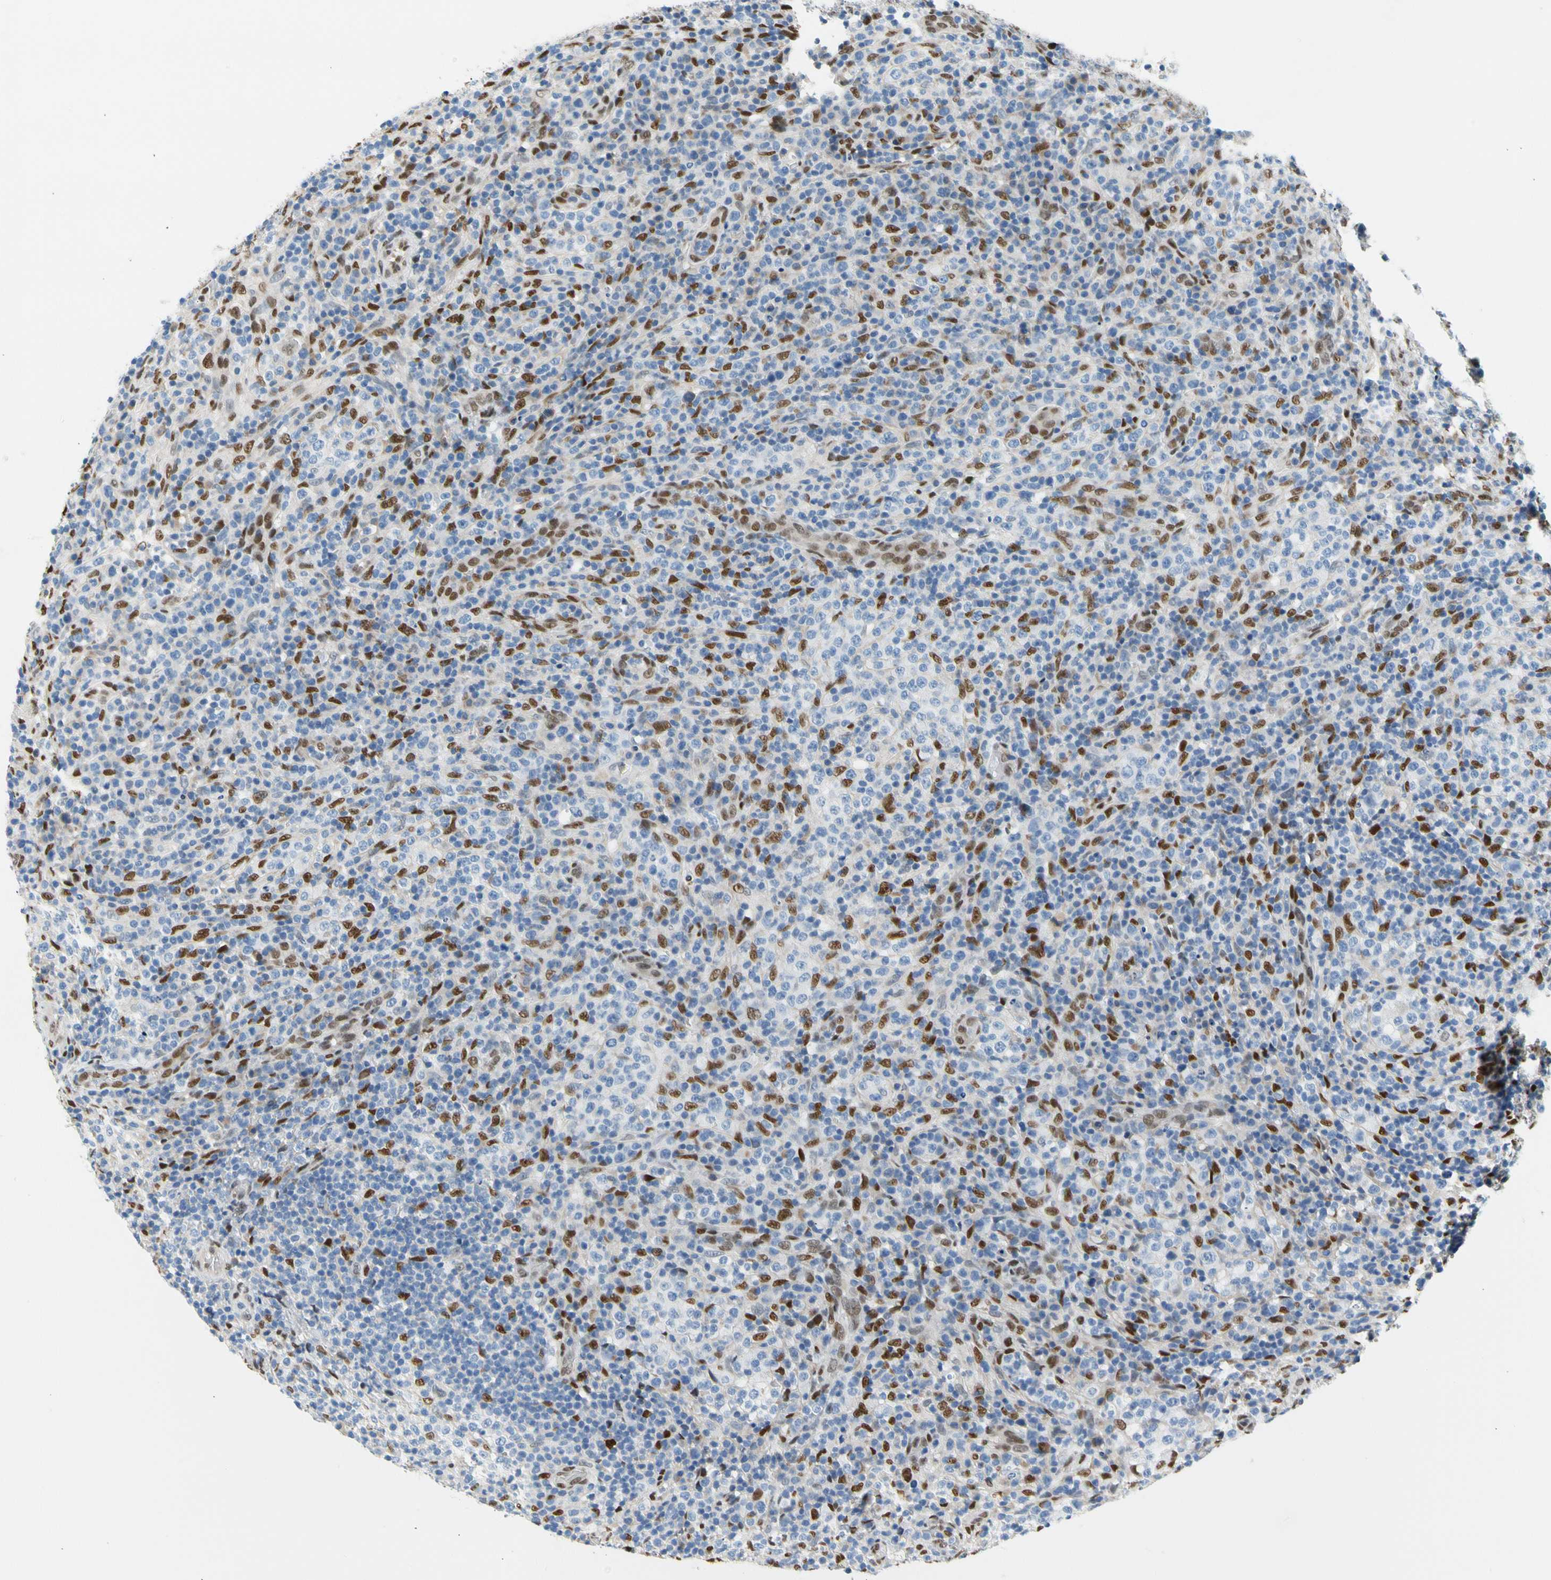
{"staining": {"intensity": "moderate", "quantity": "<25%", "location": "nuclear"}, "tissue": "lymphoma", "cell_type": "Tumor cells", "image_type": "cancer", "snomed": [{"axis": "morphology", "description": "Malignant lymphoma, non-Hodgkin's type, High grade"}, {"axis": "topography", "description": "Lymph node"}], "caption": "Protein expression analysis of malignant lymphoma, non-Hodgkin's type (high-grade) reveals moderate nuclear positivity in about <25% of tumor cells.", "gene": "NFIA", "patient": {"sex": "female", "age": 76}}